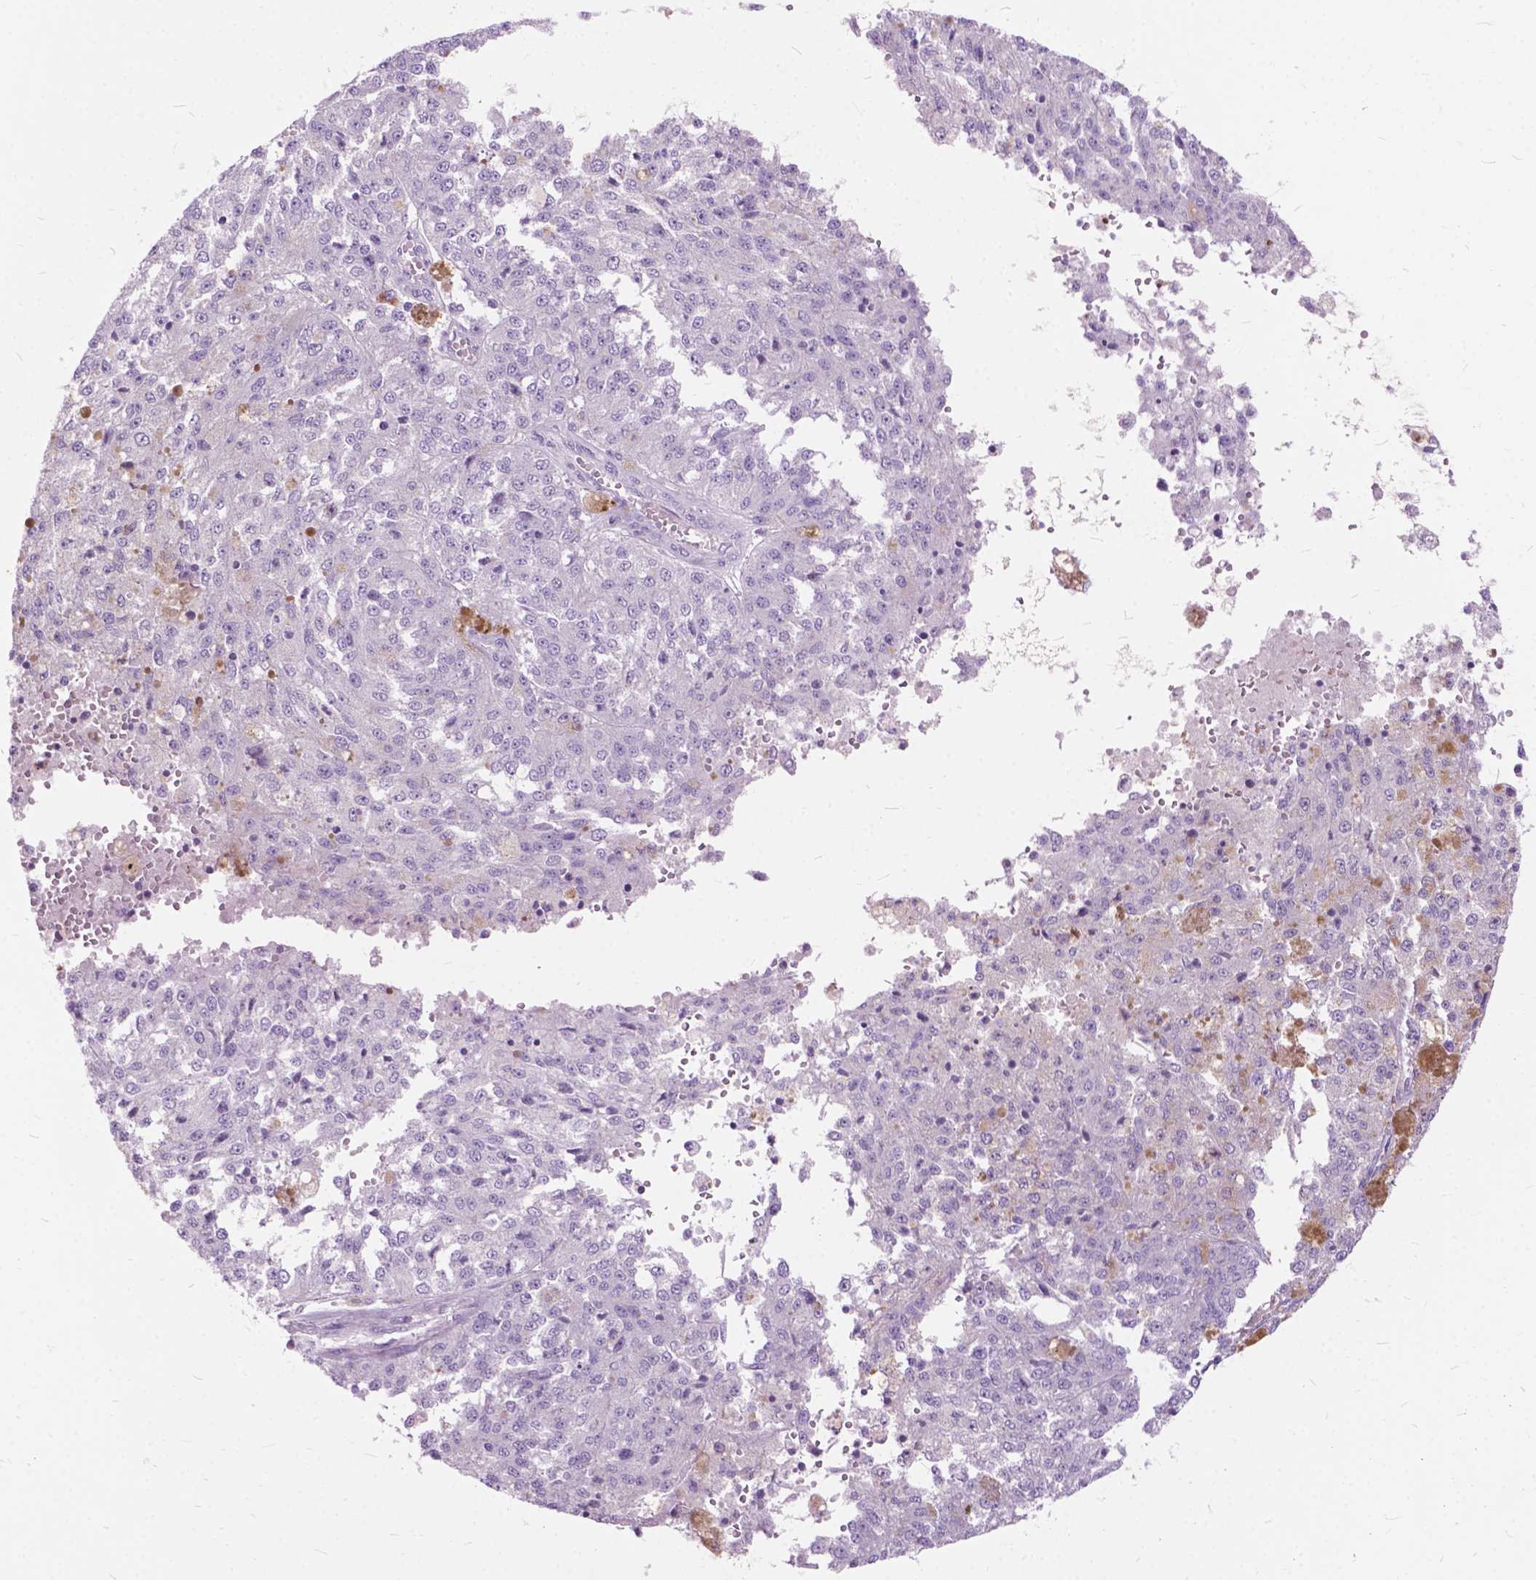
{"staining": {"intensity": "negative", "quantity": "none", "location": "none"}, "tissue": "melanoma", "cell_type": "Tumor cells", "image_type": "cancer", "snomed": [{"axis": "morphology", "description": "Malignant melanoma, Metastatic site"}, {"axis": "topography", "description": "Lymph node"}], "caption": "Immunohistochemical staining of melanoma displays no significant expression in tumor cells.", "gene": "PRR35", "patient": {"sex": "female", "age": 64}}